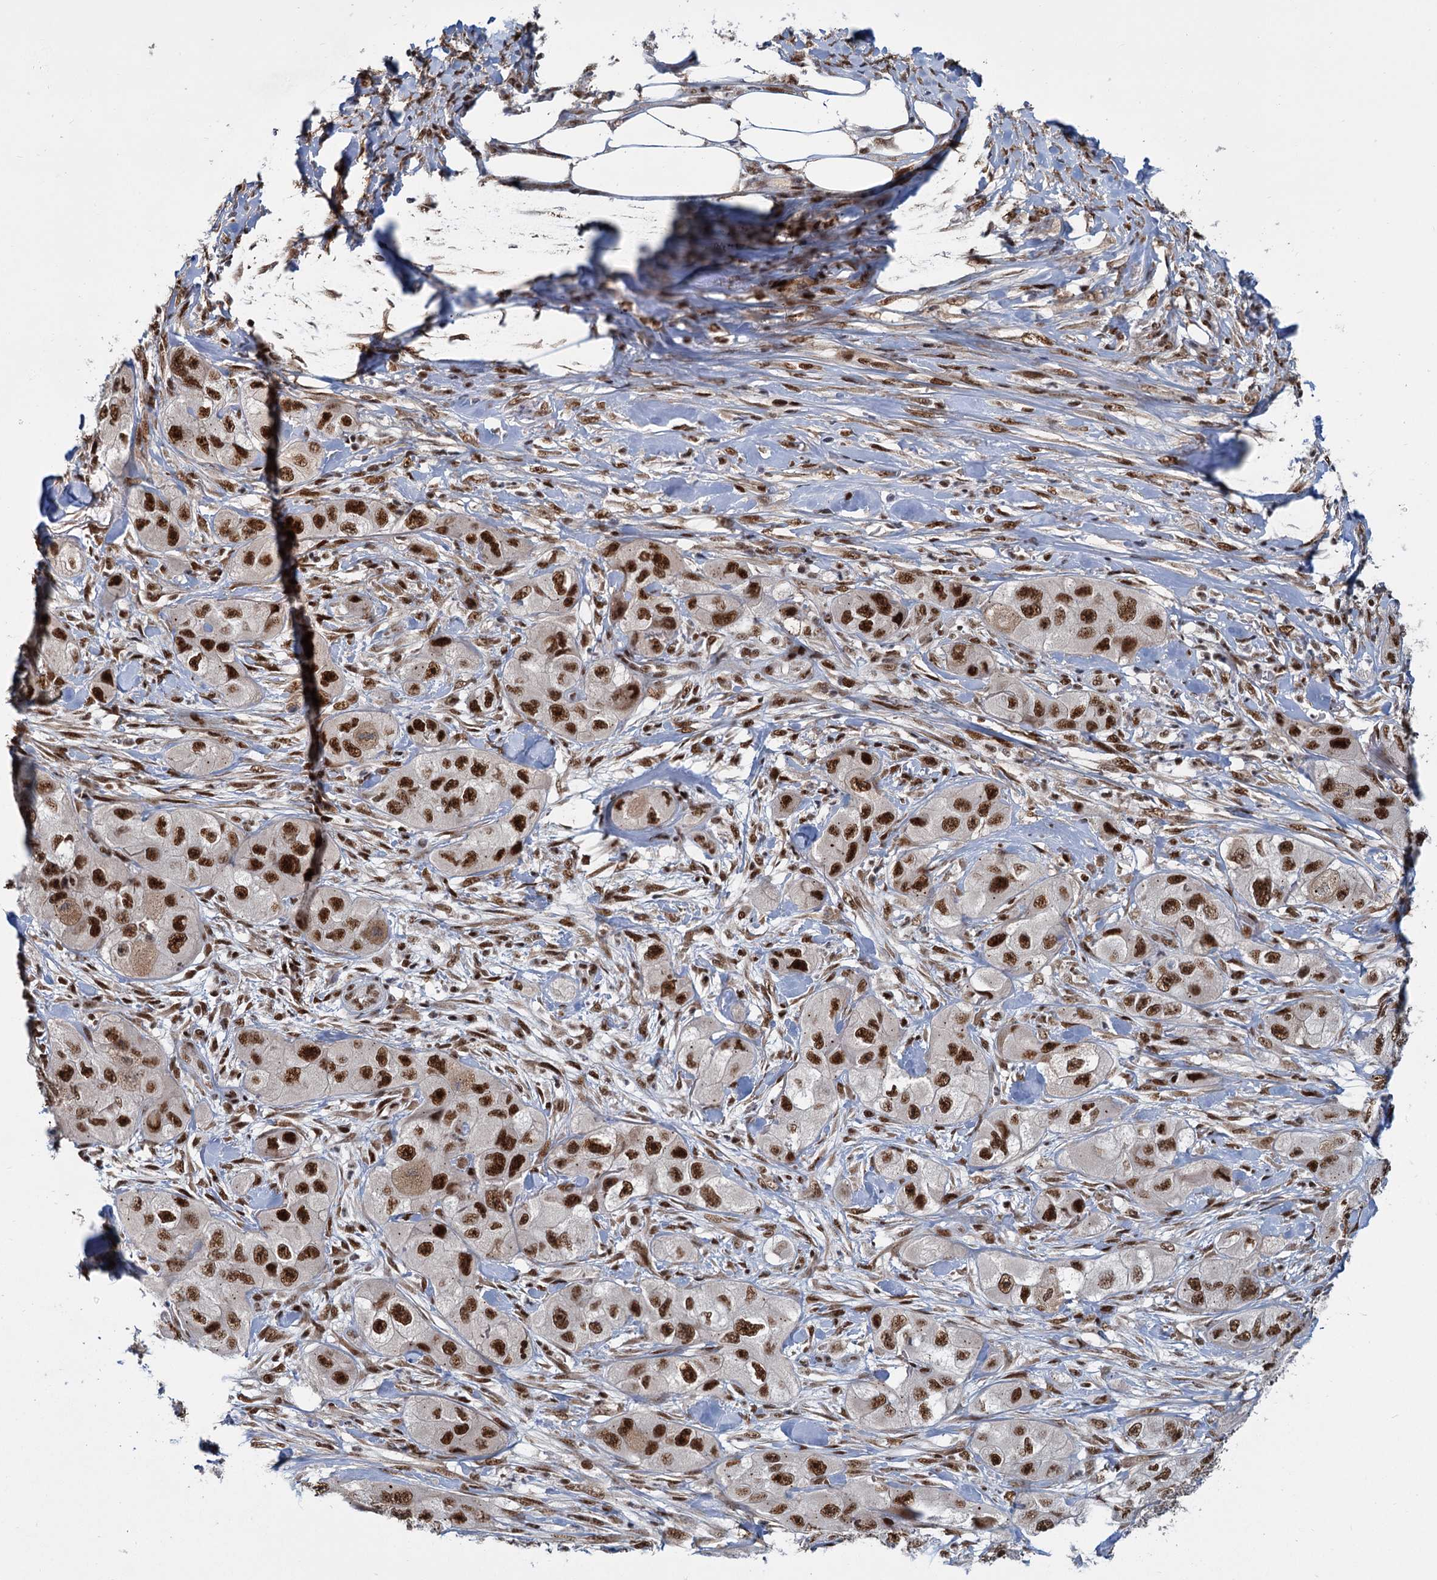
{"staining": {"intensity": "strong", "quantity": ">75%", "location": "nuclear"}, "tissue": "skin cancer", "cell_type": "Tumor cells", "image_type": "cancer", "snomed": [{"axis": "morphology", "description": "Squamous cell carcinoma, NOS"}, {"axis": "topography", "description": "Skin"}, {"axis": "topography", "description": "Subcutis"}], "caption": "Strong nuclear protein positivity is seen in about >75% of tumor cells in skin squamous cell carcinoma.", "gene": "WBP4", "patient": {"sex": "male", "age": 73}}